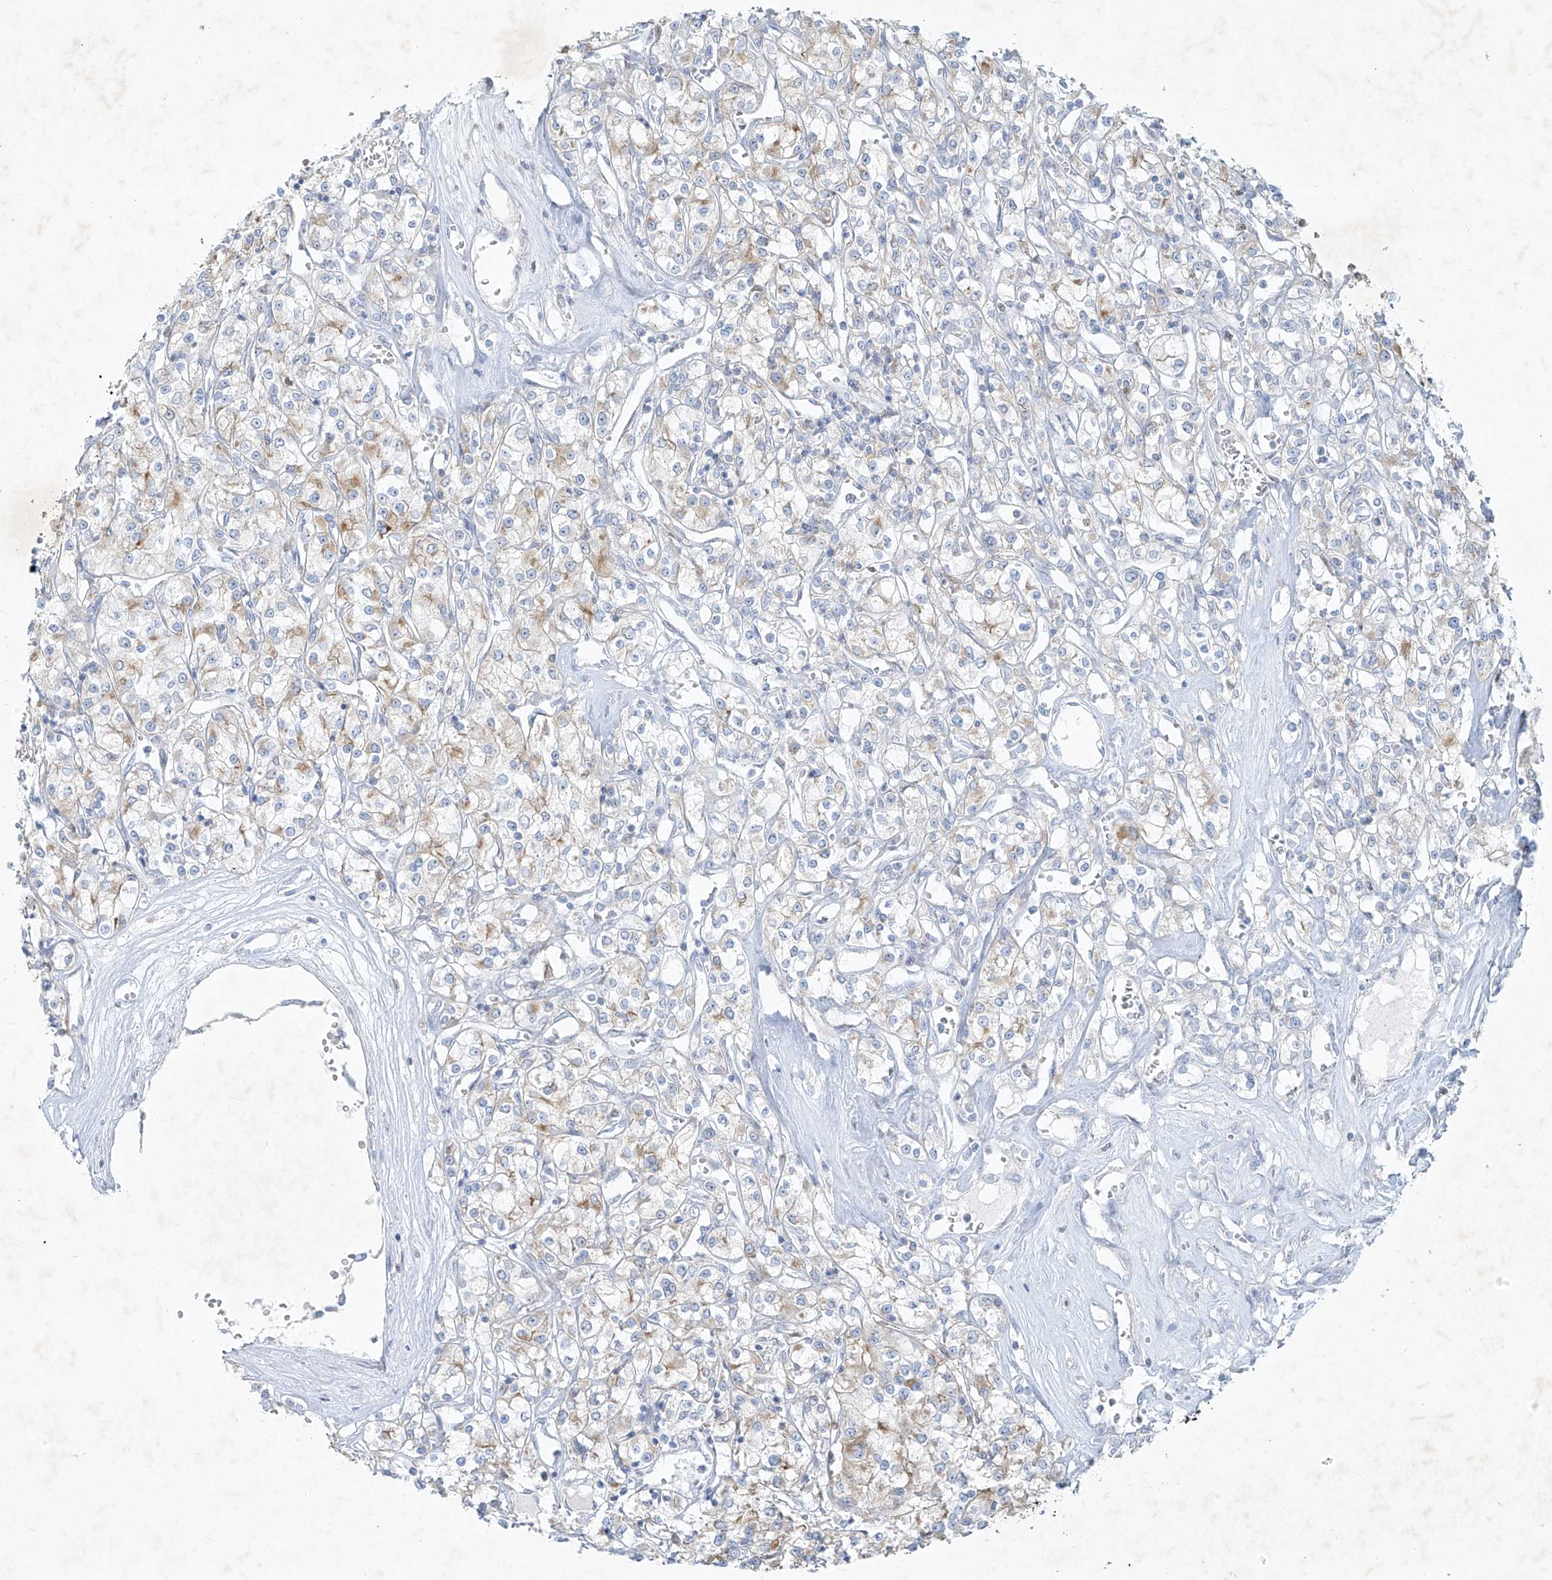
{"staining": {"intensity": "moderate", "quantity": "<25%", "location": "cytoplasmic/membranous"}, "tissue": "renal cancer", "cell_type": "Tumor cells", "image_type": "cancer", "snomed": [{"axis": "morphology", "description": "Adenocarcinoma, NOS"}, {"axis": "topography", "description": "Kidney"}], "caption": "Immunohistochemical staining of human renal cancer (adenocarcinoma) reveals low levels of moderate cytoplasmic/membranous protein expression in about <25% of tumor cells.", "gene": "TUBE1", "patient": {"sex": "female", "age": 59}}